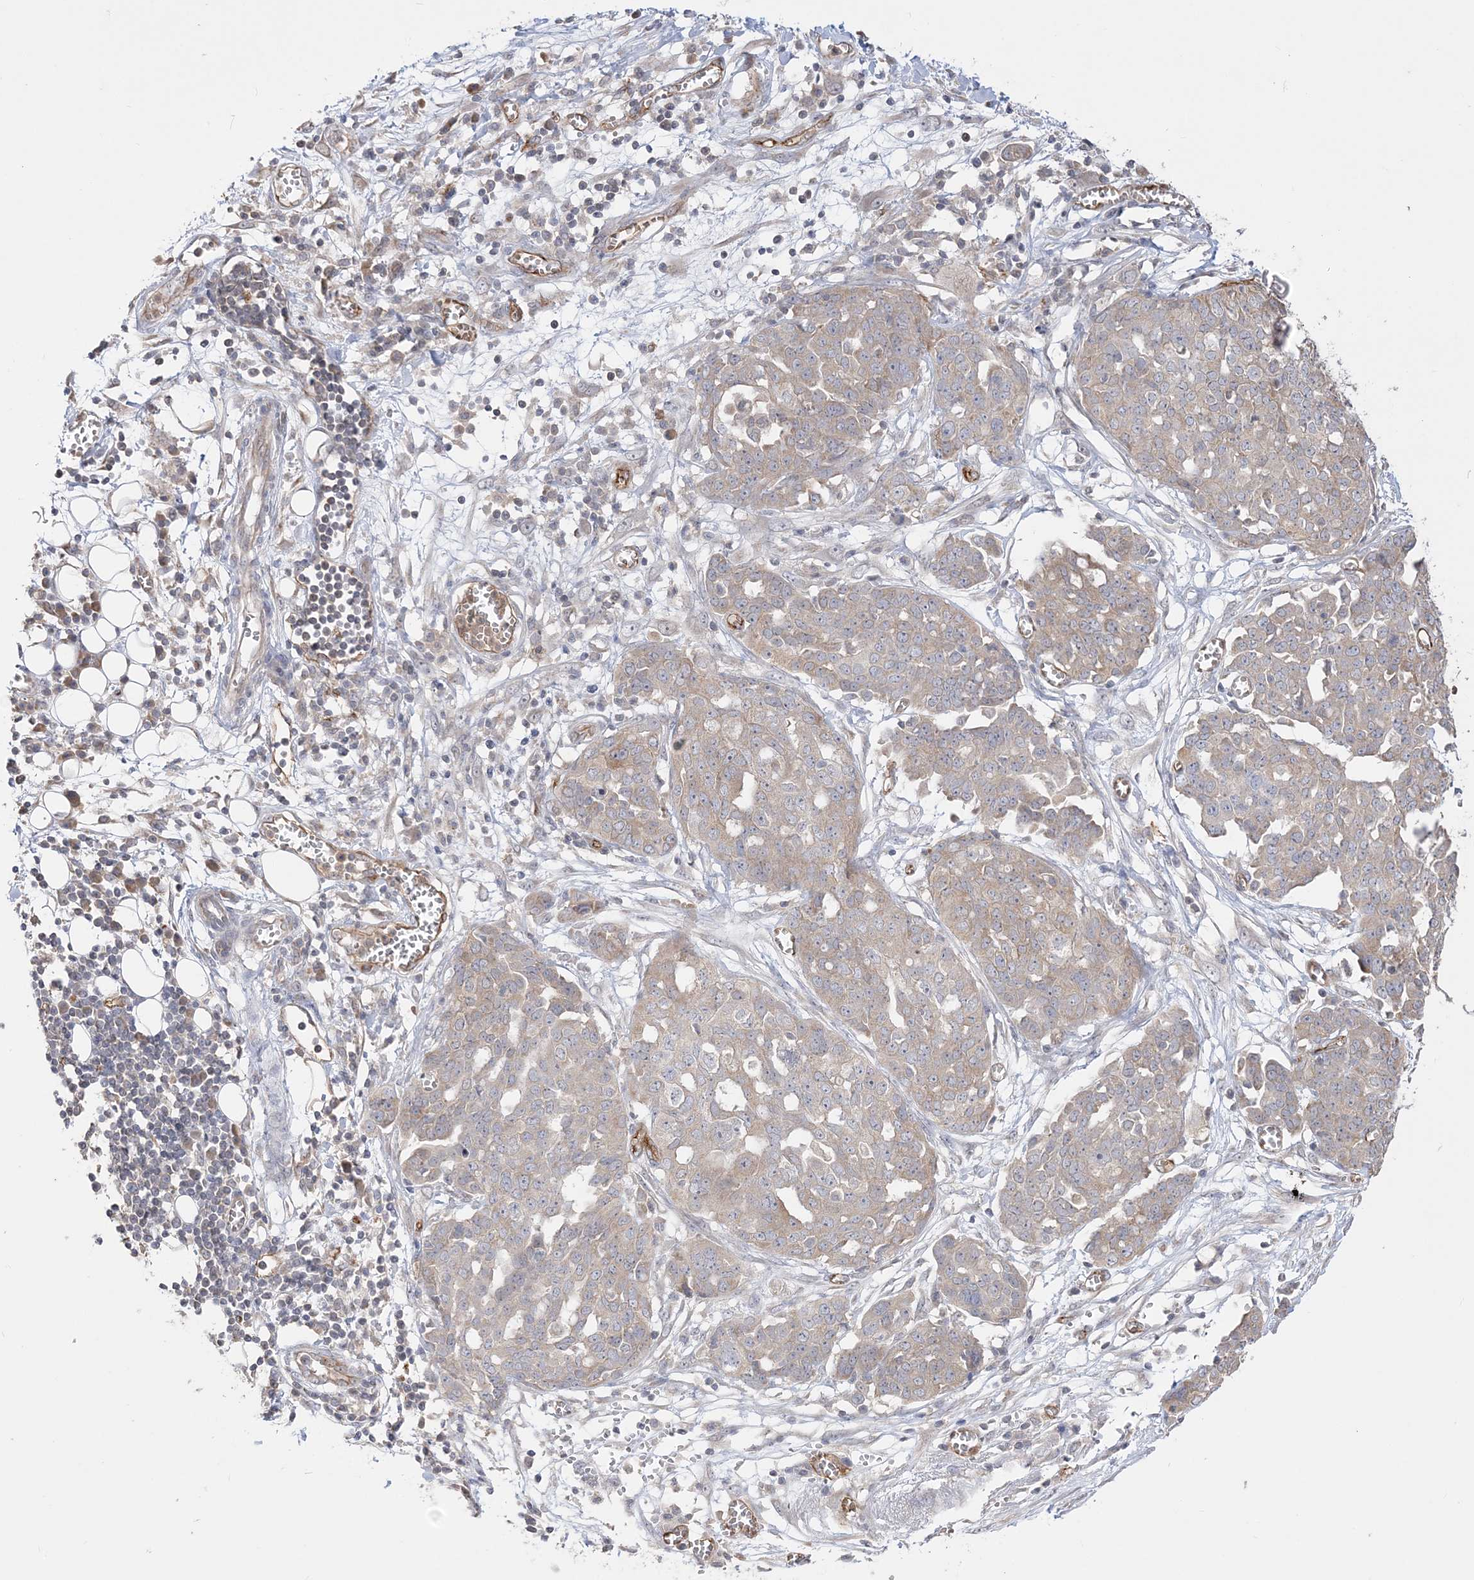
{"staining": {"intensity": "weak", "quantity": ">75%", "location": "cytoplasmic/membranous"}, "tissue": "ovarian cancer", "cell_type": "Tumor cells", "image_type": "cancer", "snomed": [{"axis": "morphology", "description": "Cystadenocarcinoma, serous, NOS"}, {"axis": "topography", "description": "Soft tissue"}, {"axis": "topography", "description": "Ovary"}], "caption": "This histopathology image displays serous cystadenocarcinoma (ovarian) stained with immunohistochemistry to label a protein in brown. The cytoplasmic/membranous of tumor cells show weak positivity for the protein. Nuclei are counter-stained blue.", "gene": "FARSB", "patient": {"sex": "female", "age": 57}}